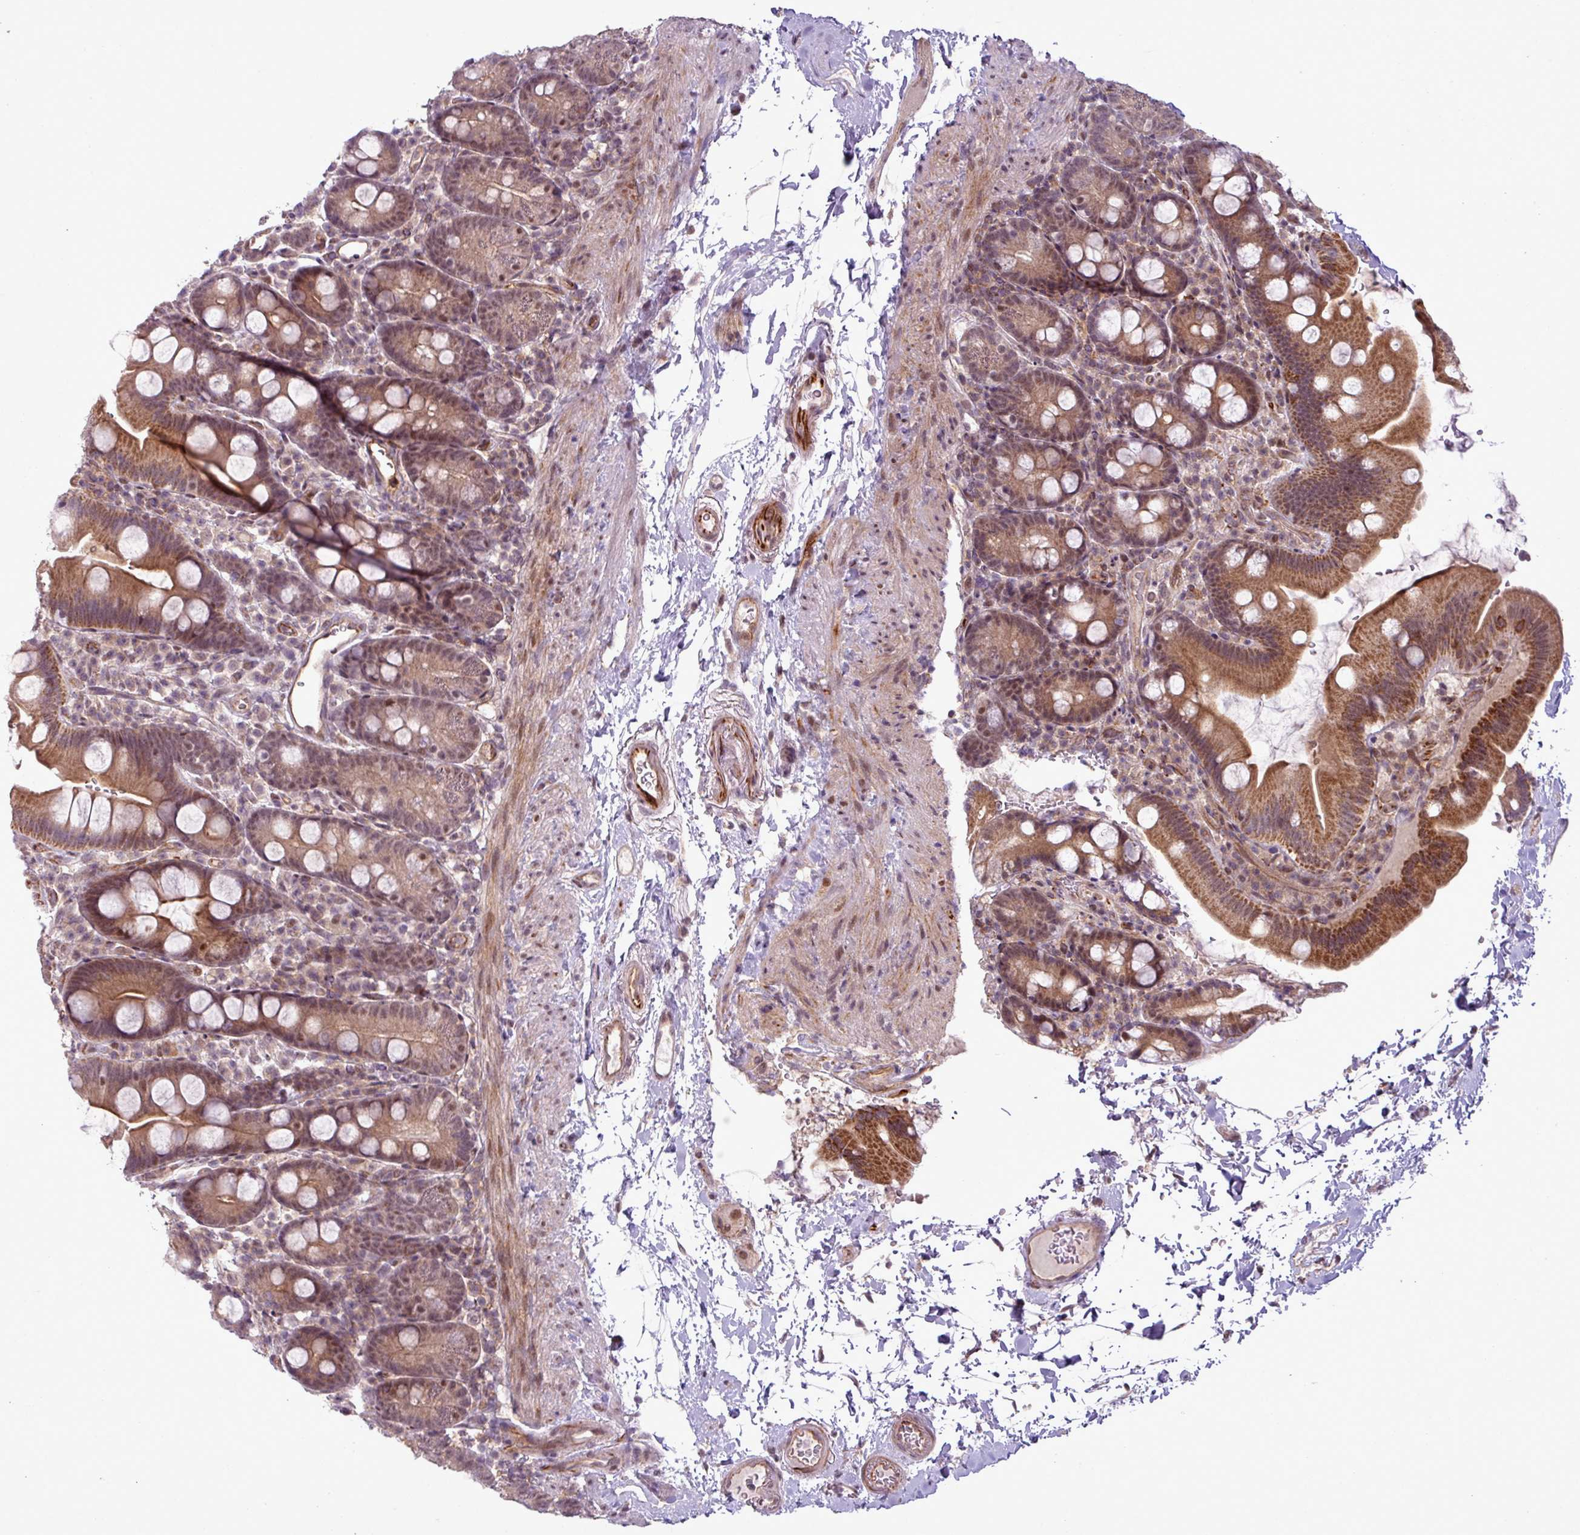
{"staining": {"intensity": "moderate", "quantity": ">75%", "location": "cytoplasmic/membranous,nuclear"}, "tissue": "small intestine", "cell_type": "Glandular cells", "image_type": "normal", "snomed": [{"axis": "morphology", "description": "Normal tissue, NOS"}, {"axis": "topography", "description": "Small intestine"}], "caption": "Glandular cells show moderate cytoplasmic/membranous,nuclear positivity in approximately >75% of cells in benign small intestine.", "gene": "ZC2HC1C", "patient": {"sex": "female", "age": 68}}